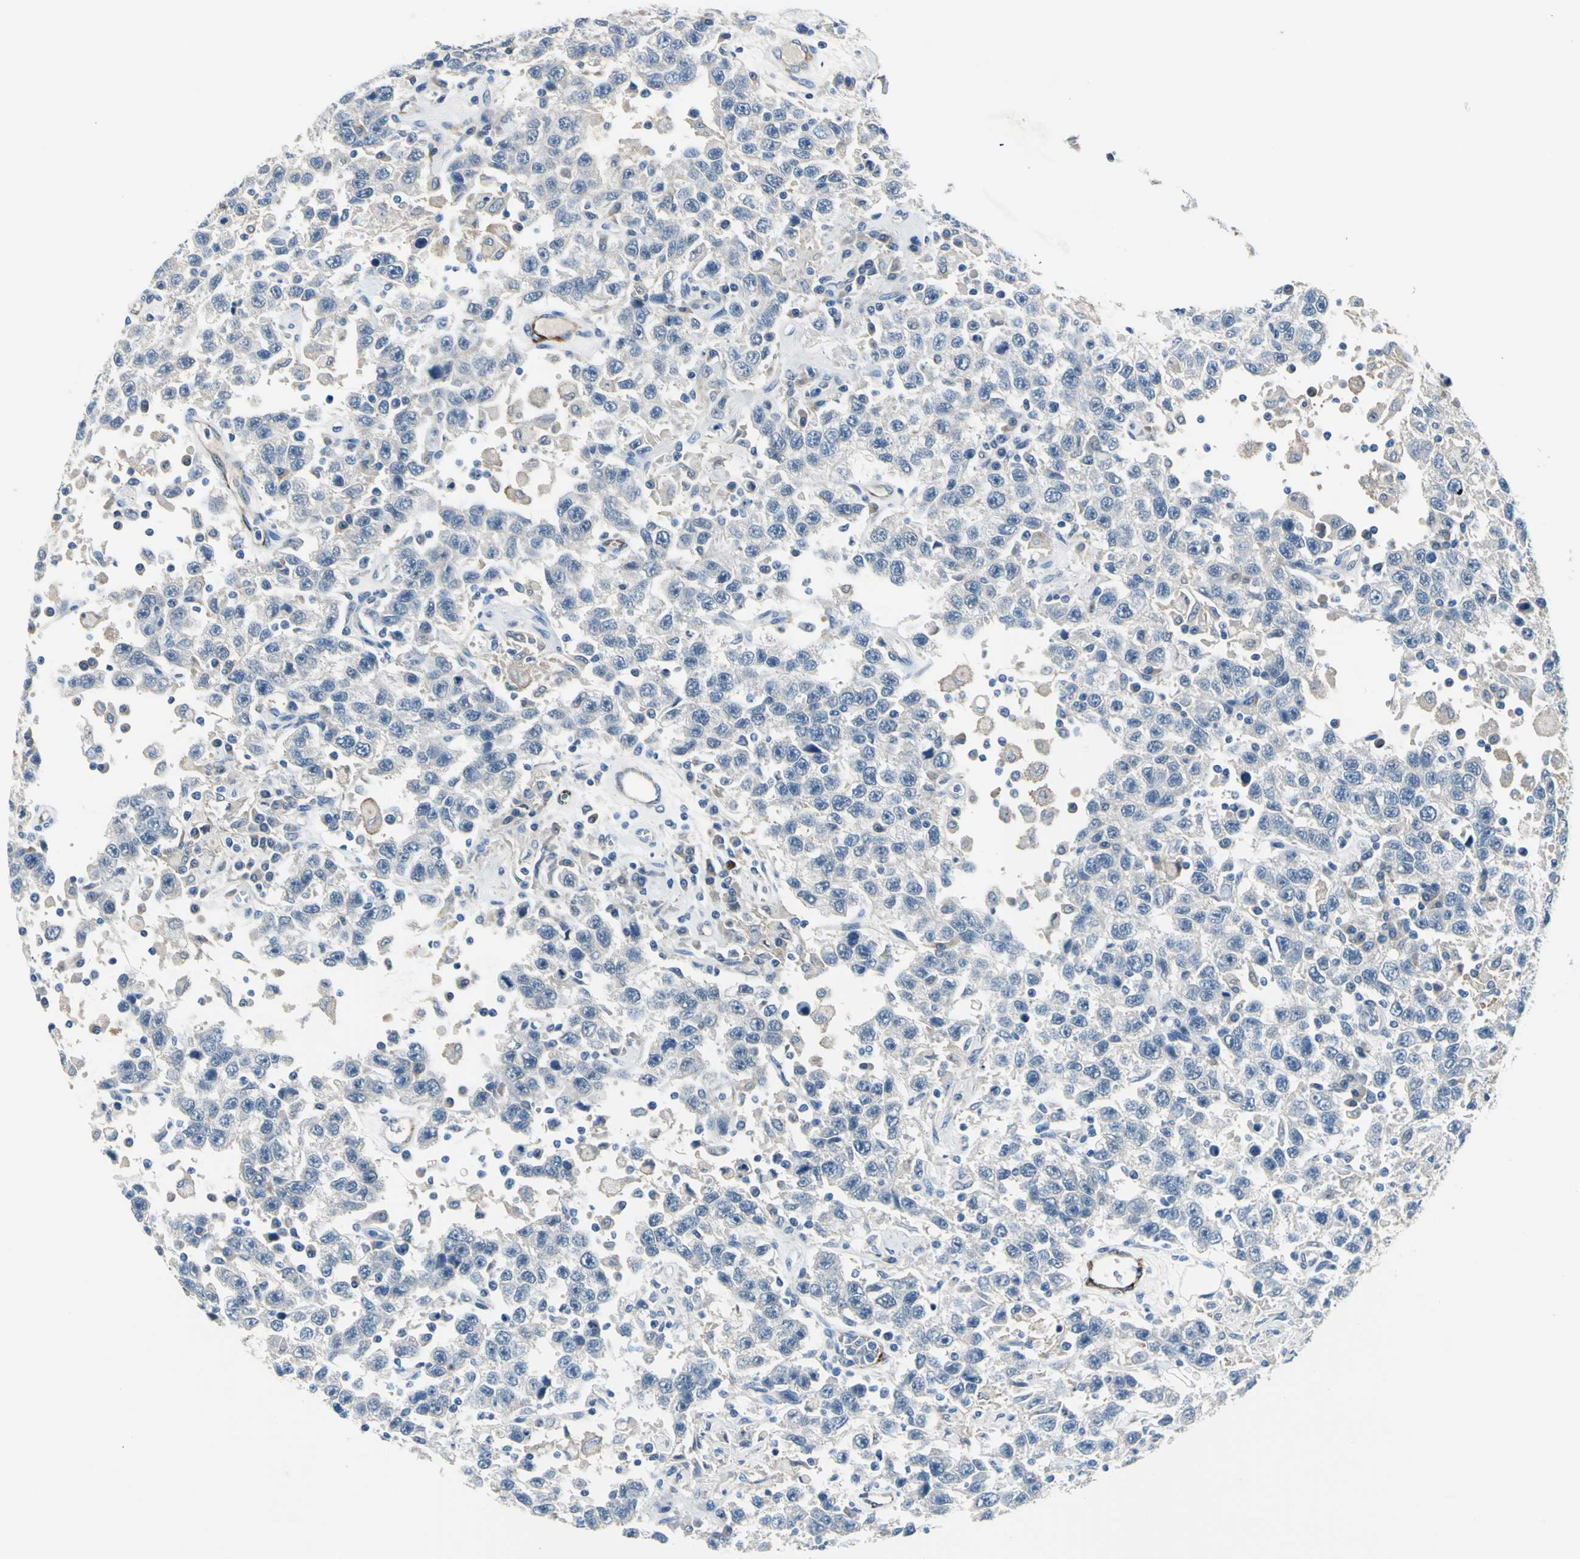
{"staining": {"intensity": "negative", "quantity": "none", "location": "none"}, "tissue": "testis cancer", "cell_type": "Tumor cells", "image_type": "cancer", "snomed": [{"axis": "morphology", "description": "Seminoma, NOS"}, {"axis": "topography", "description": "Testis"}], "caption": "IHC photomicrograph of neoplastic tissue: testis seminoma stained with DAB (3,3'-diaminobenzidine) demonstrates no significant protein staining in tumor cells.", "gene": "SELP", "patient": {"sex": "male", "age": 41}}